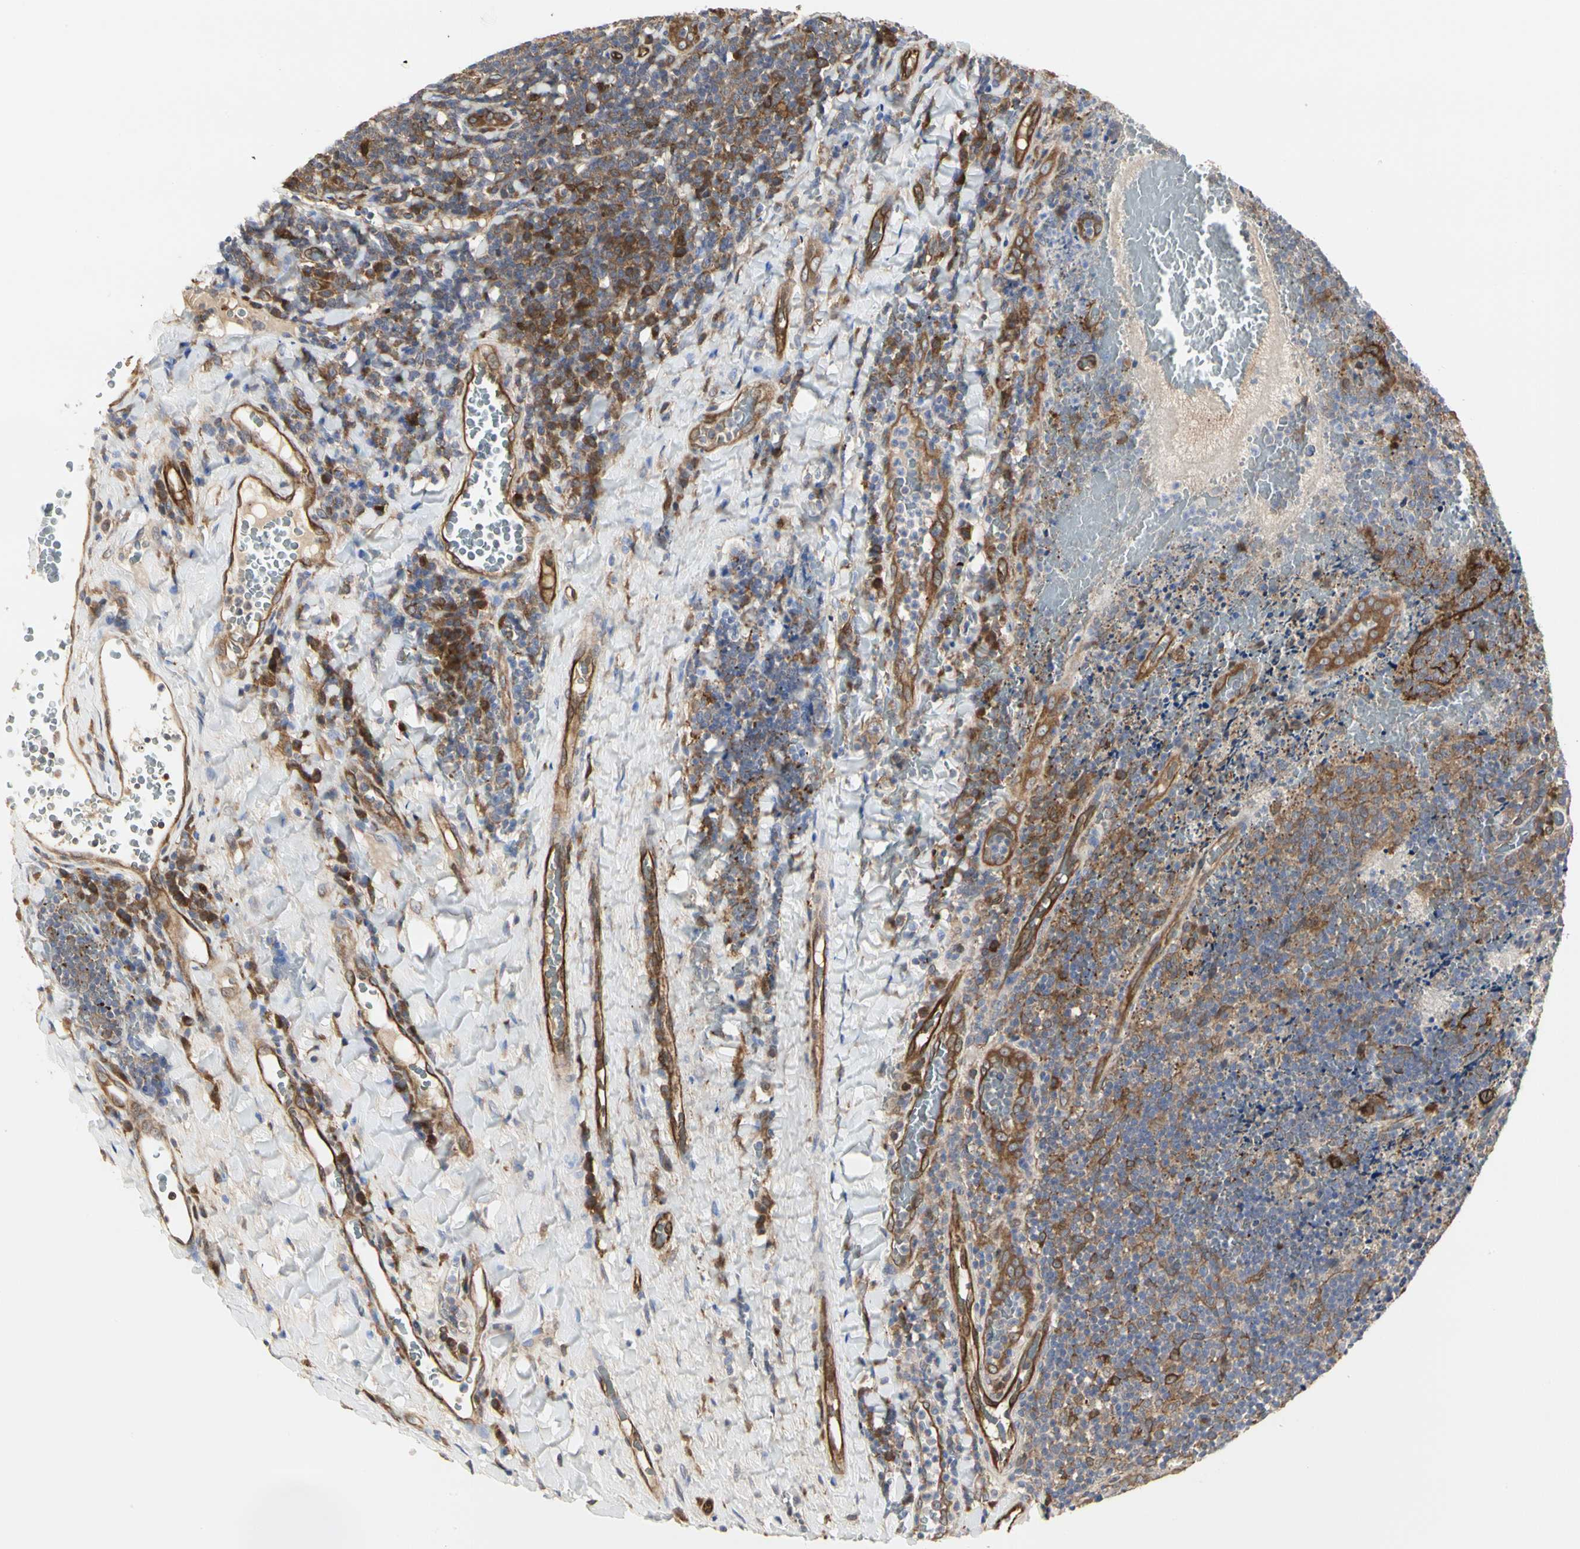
{"staining": {"intensity": "weak", "quantity": "25%-75%", "location": "cytoplasmic/membranous"}, "tissue": "tonsil", "cell_type": "Germinal center cells", "image_type": "normal", "snomed": [{"axis": "morphology", "description": "Normal tissue, NOS"}, {"axis": "topography", "description": "Tonsil"}], "caption": "Immunohistochemical staining of benign human tonsil reveals weak cytoplasmic/membranous protein positivity in about 25%-75% of germinal center cells.", "gene": "C3orf52", "patient": {"sex": "male", "age": 17}}